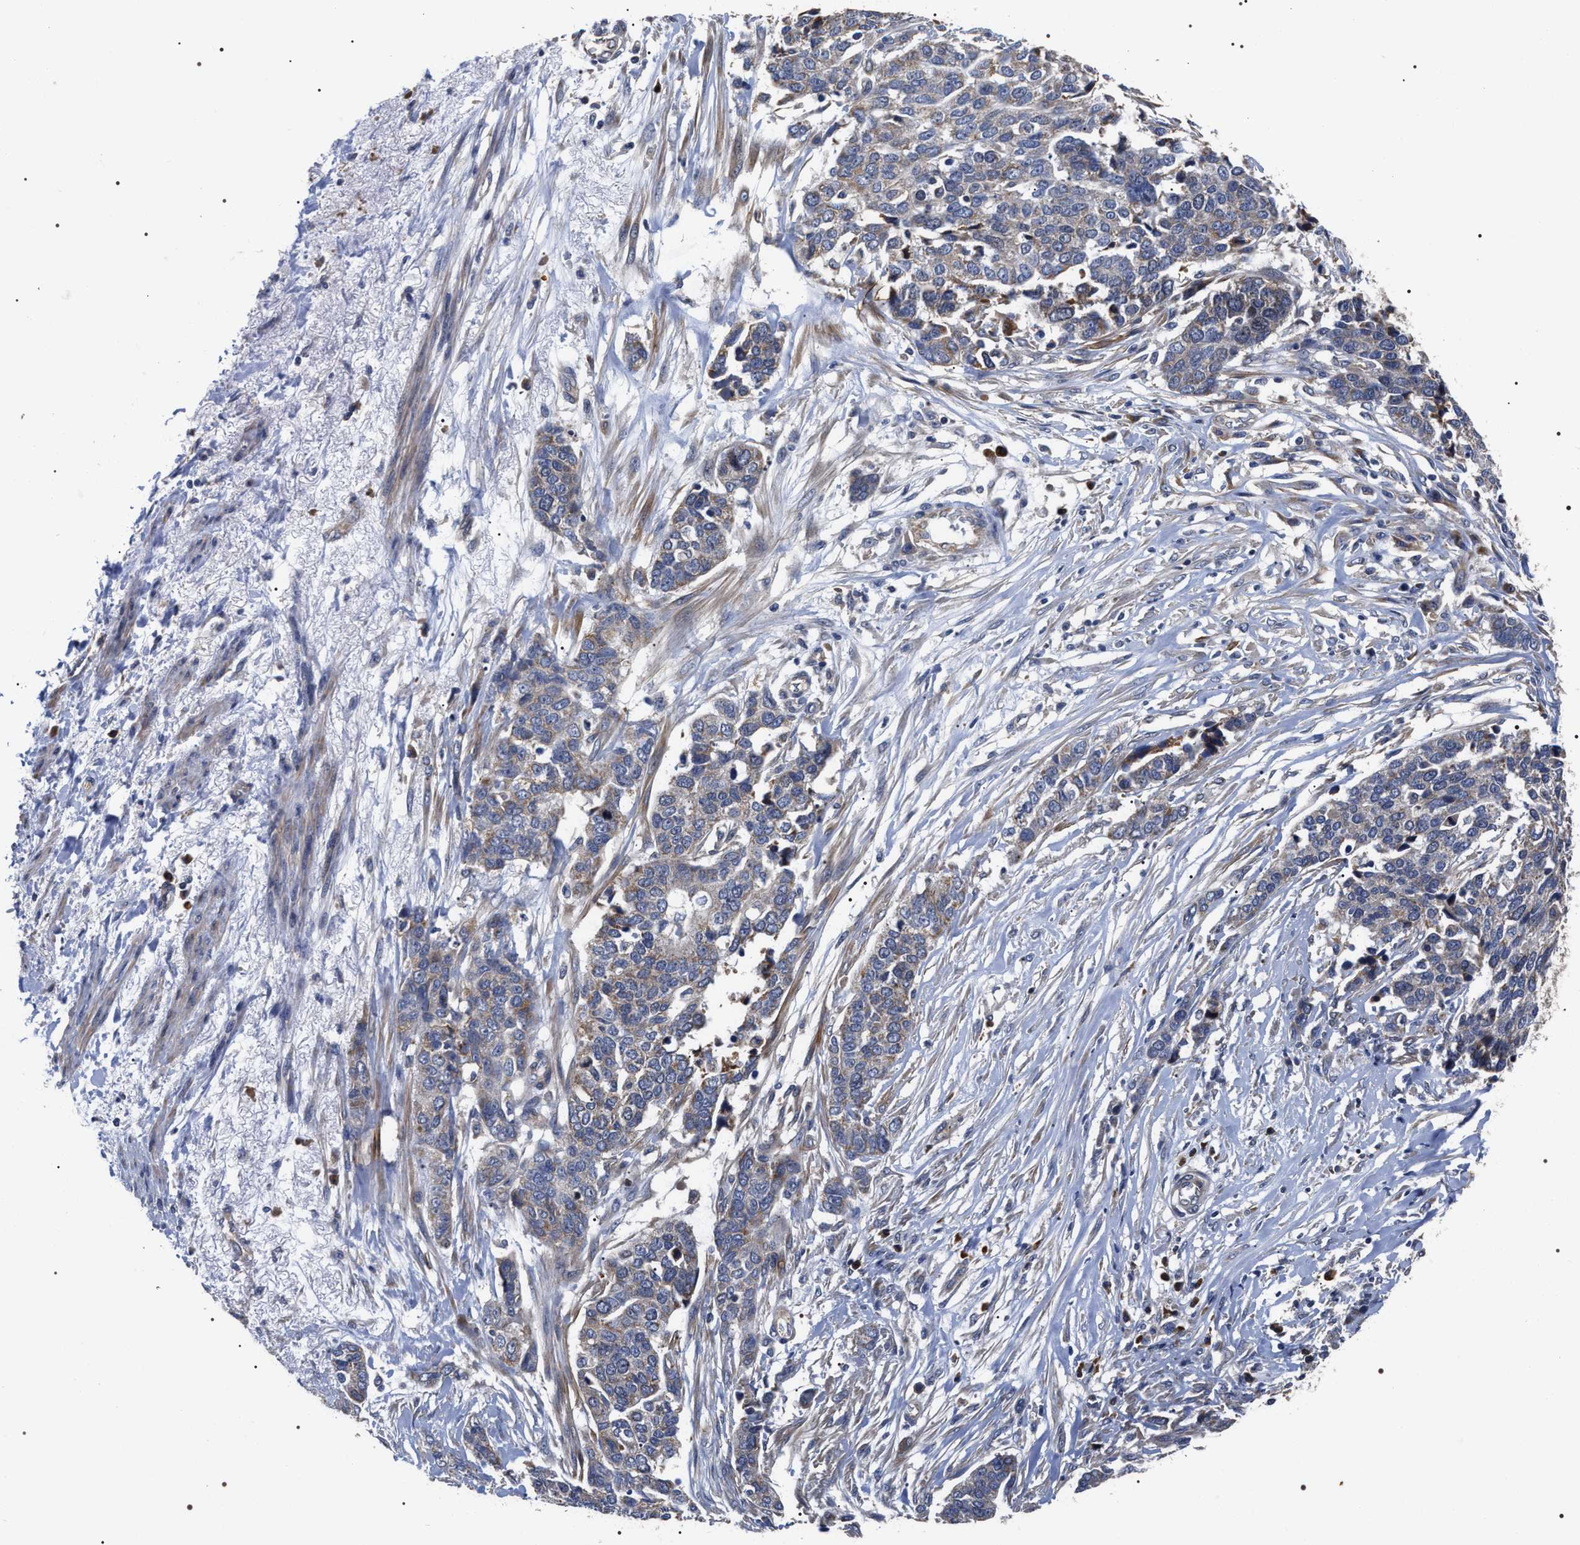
{"staining": {"intensity": "negative", "quantity": "none", "location": "none"}, "tissue": "ovarian cancer", "cell_type": "Tumor cells", "image_type": "cancer", "snomed": [{"axis": "morphology", "description": "Cystadenocarcinoma, serous, NOS"}, {"axis": "topography", "description": "Ovary"}], "caption": "This is an immunohistochemistry micrograph of serous cystadenocarcinoma (ovarian). There is no expression in tumor cells.", "gene": "MIS18A", "patient": {"sex": "female", "age": 44}}